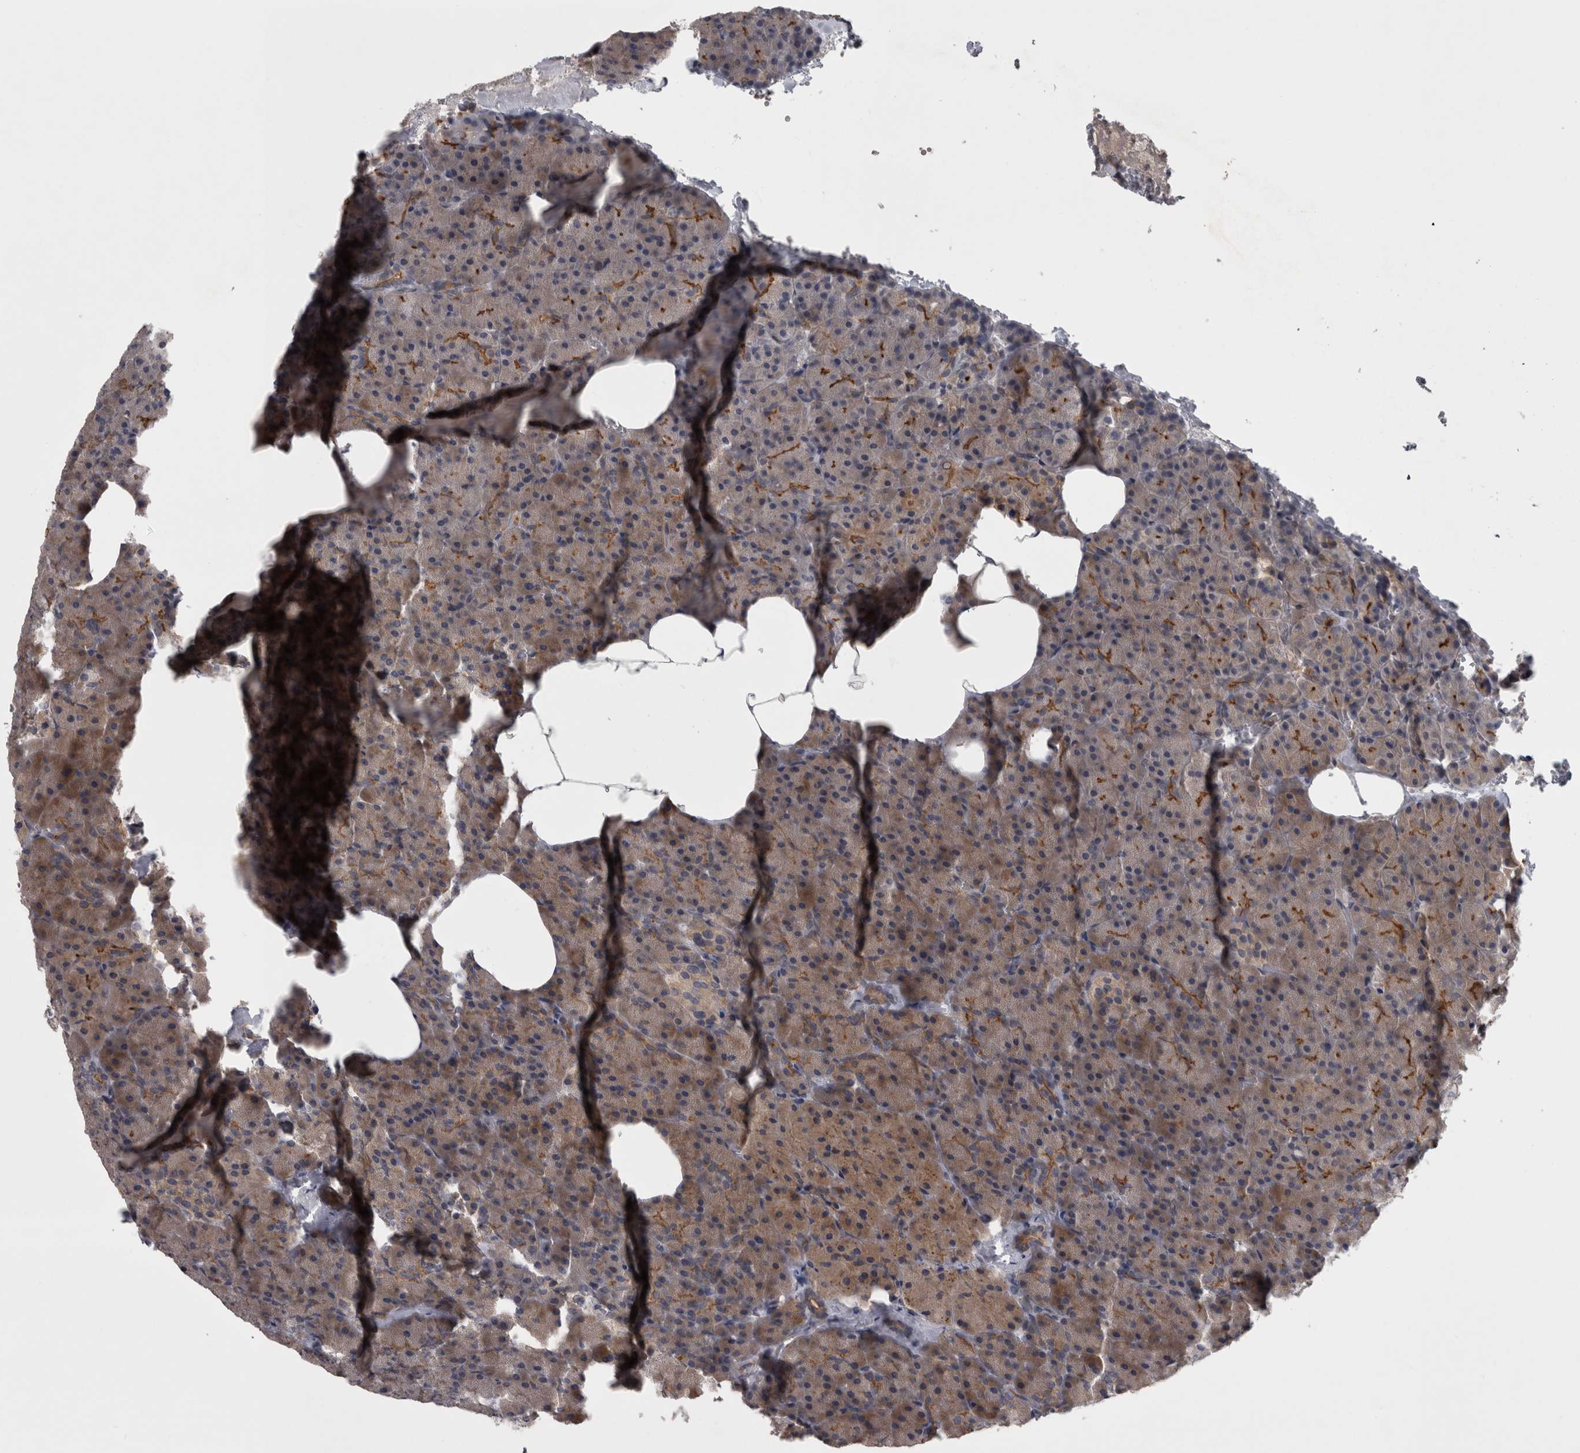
{"staining": {"intensity": "moderate", "quantity": "<25%", "location": "cytoplasmic/membranous"}, "tissue": "pancreas", "cell_type": "Exocrine glandular cells", "image_type": "normal", "snomed": [{"axis": "morphology", "description": "Normal tissue, NOS"}, {"axis": "morphology", "description": "Carcinoid, malignant, NOS"}, {"axis": "topography", "description": "Pancreas"}], "caption": "DAB (3,3'-diaminobenzidine) immunohistochemical staining of normal human pancreas shows moderate cytoplasmic/membranous protein positivity in approximately <25% of exocrine glandular cells.", "gene": "PRKCI", "patient": {"sex": "female", "age": 35}}